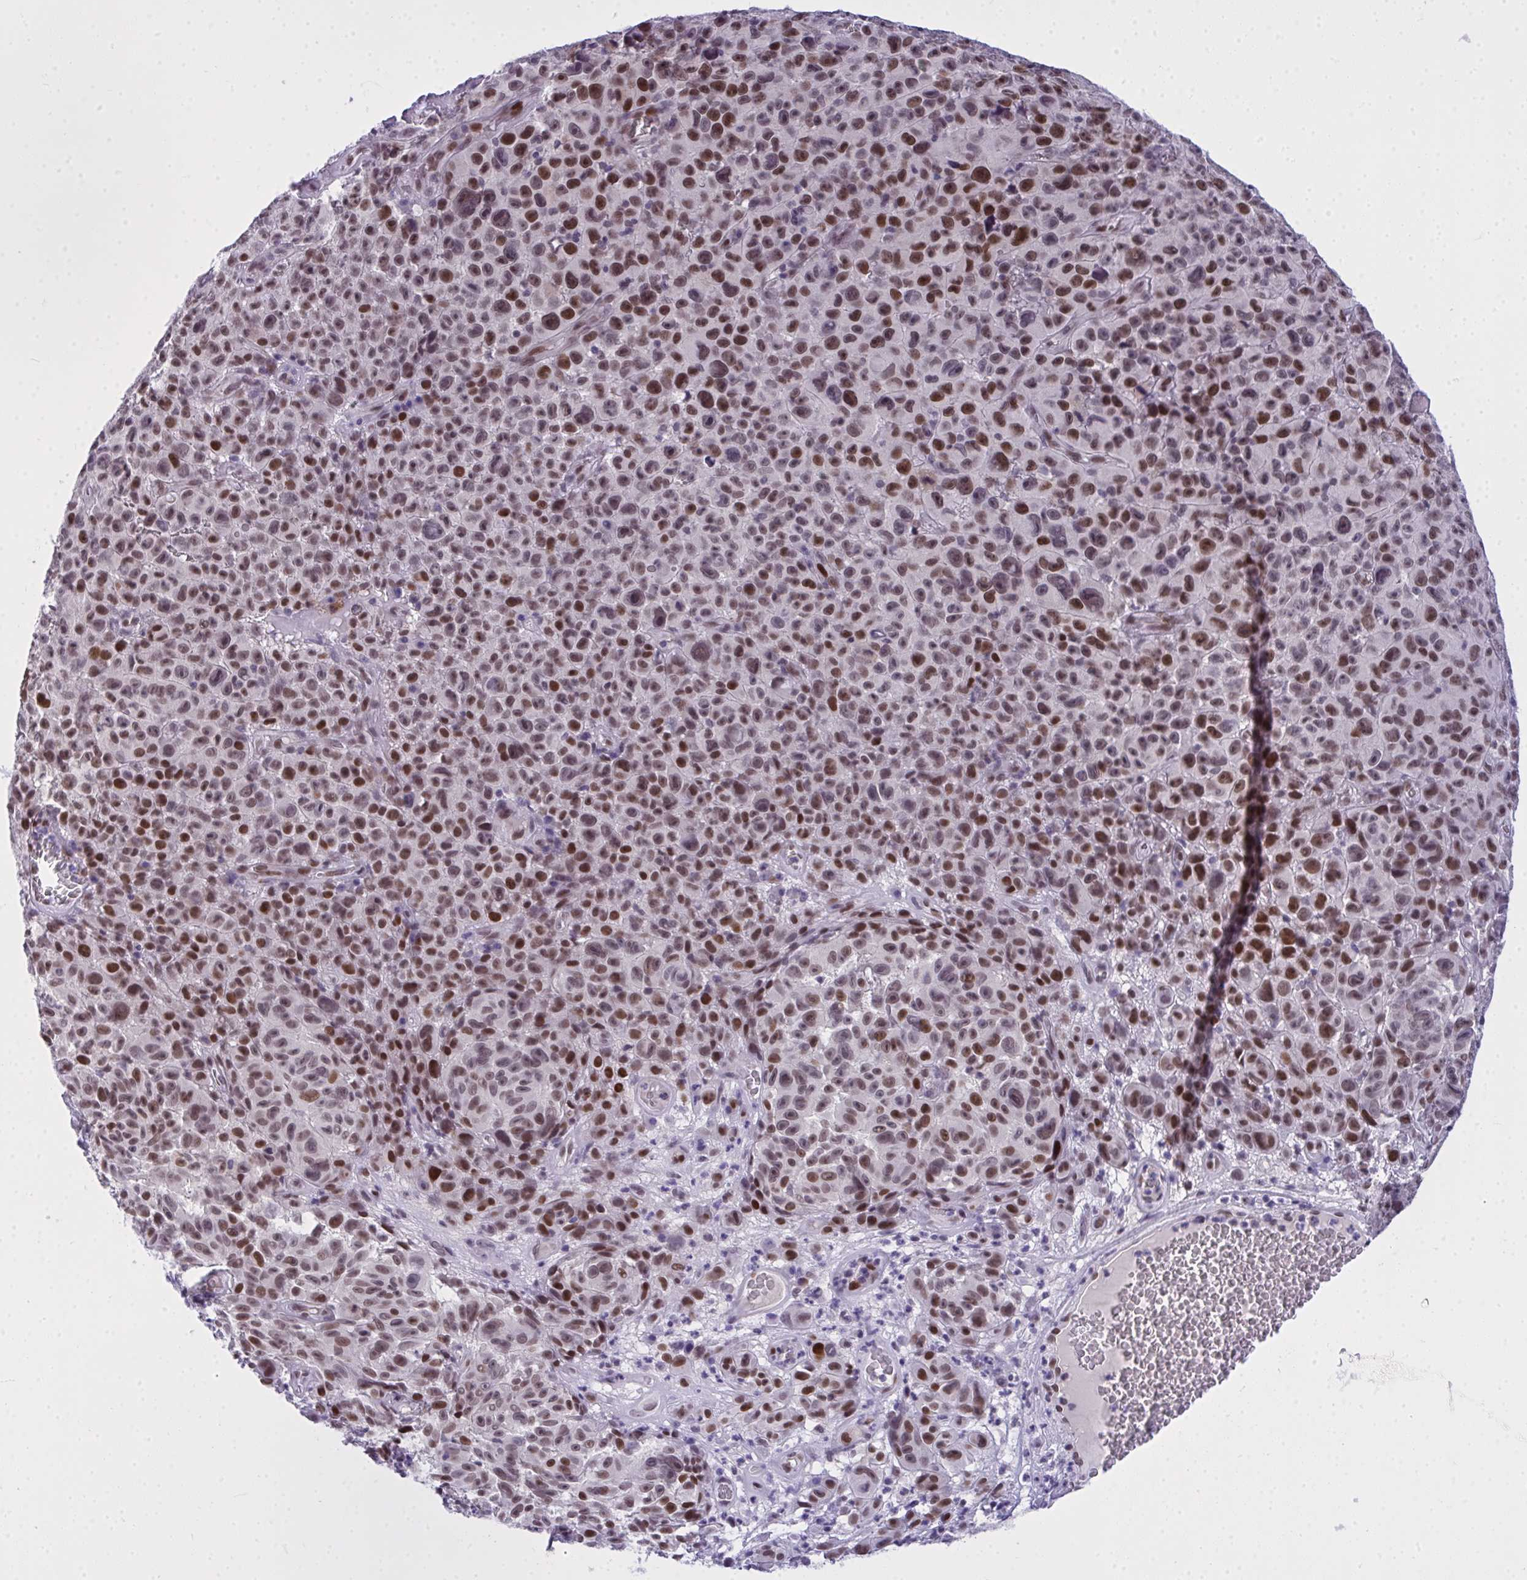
{"staining": {"intensity": "moderate", "quantity": ">75%", "location": "nuclear"}, "tissue": "melanoma", "cell_type": "Tumor cells", "image_type": "cancer", "snomed": [{"axis": "morphology", "description": "Malignant melanoma, NOS"}, {"axis": "topography", "description": "Skin"}], "caption": "Protein staining demonstrates moderate nuclear expression in approximately >75% of tumor cells in melanoma.", "gene": "TEAD4", "patient": {"sex": "female", "age": 82}}